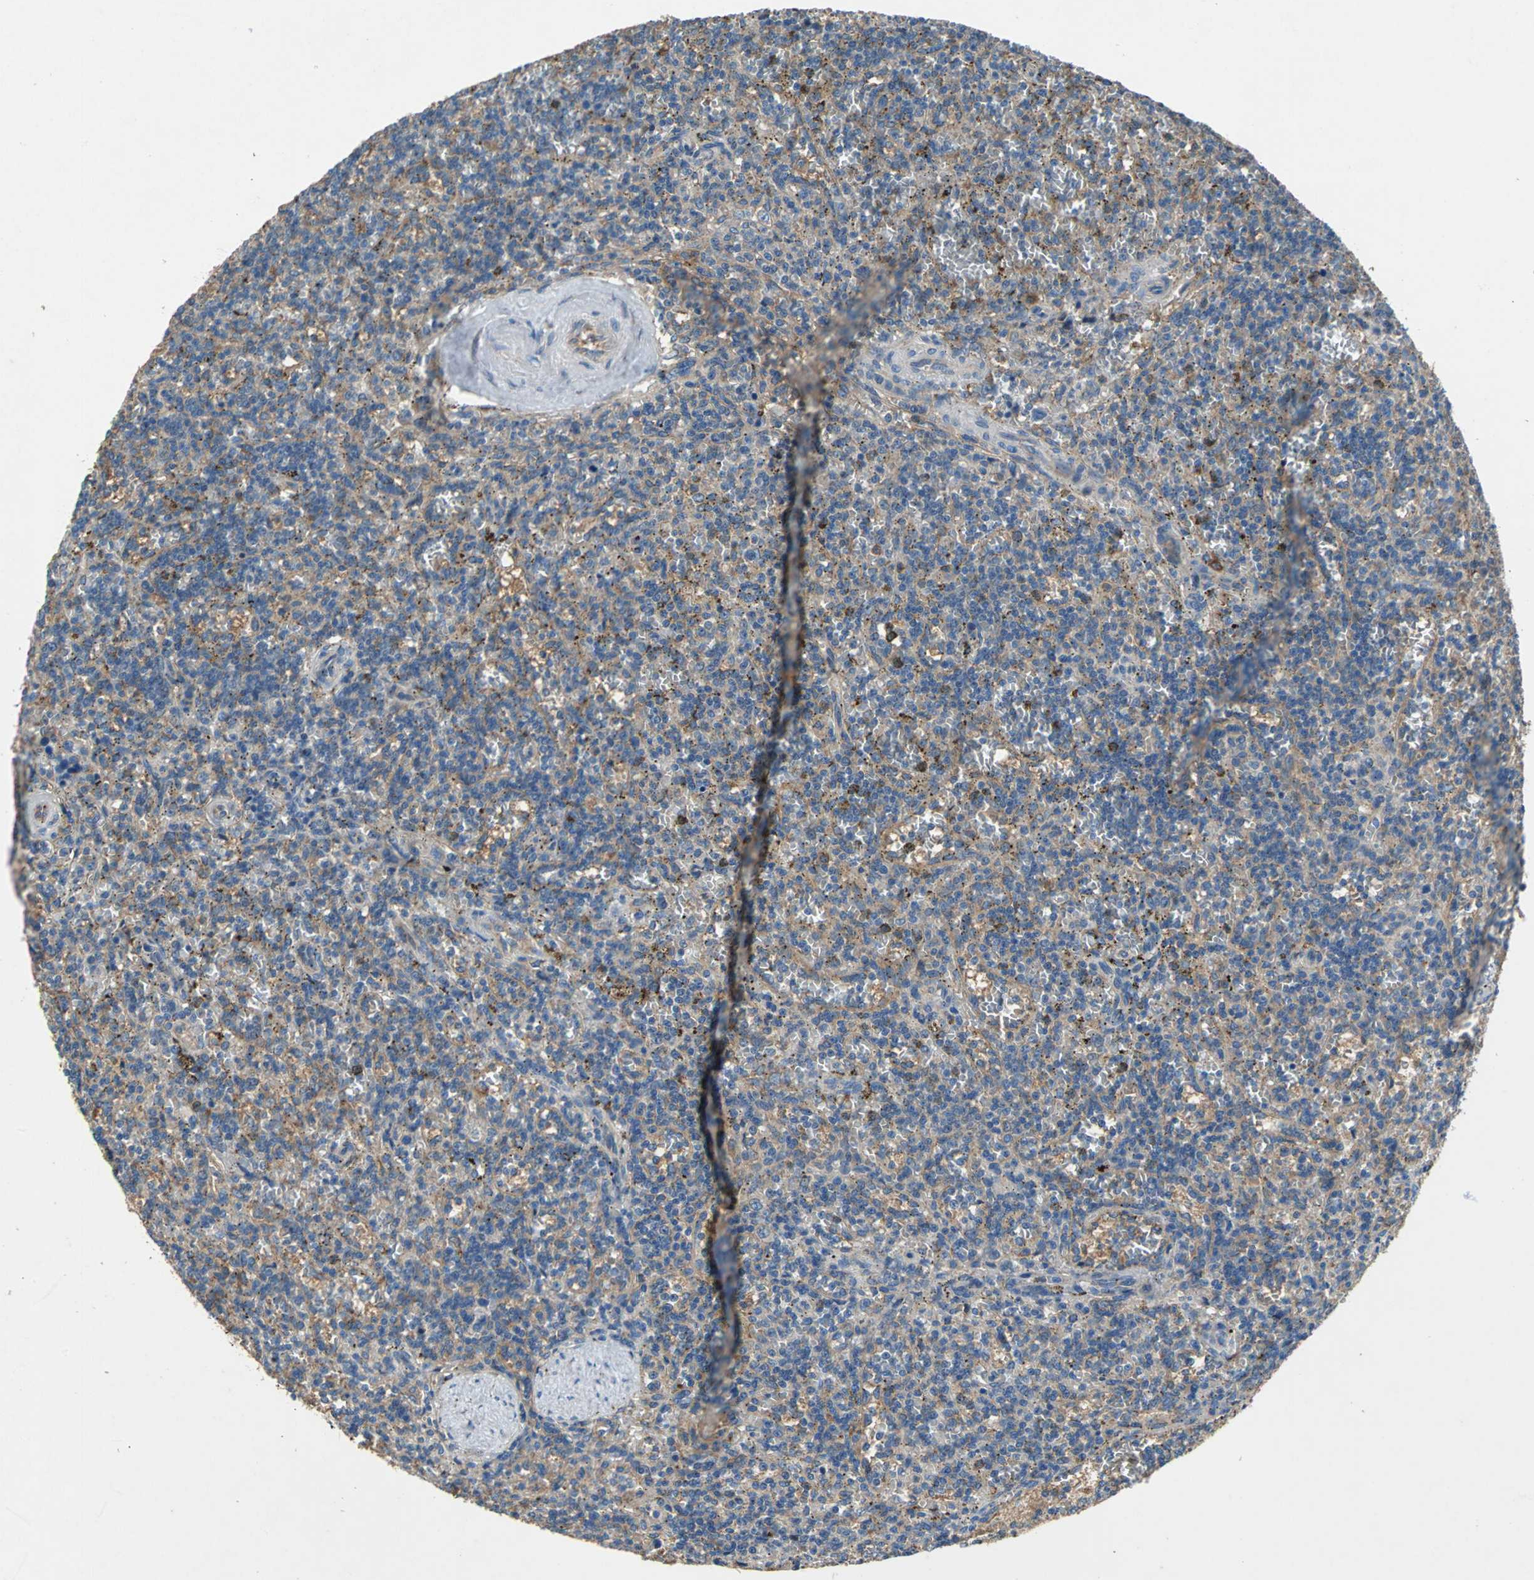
{"staining": {"intensity": "moderate", "quantity": ">75%", "location": "cytoplasmic/membranous"}, "tissue": "lymphoma", "cell_type": "Tumor cells", "image_type": "cancer", "snomed": [{"axis": "morphology", "description": "Malignant lymphoma, non-Hodgkin's type, Low grade"}, {"axis": "topography", "description": "Spleen"}], "caption": "The immunohistochemical stain shows moderate cytoplasmic/membranous positivity in tumor cells of lymphoma tissue.", "gene": "HEPH", "patient": {"sex": "male", "age": 73}}